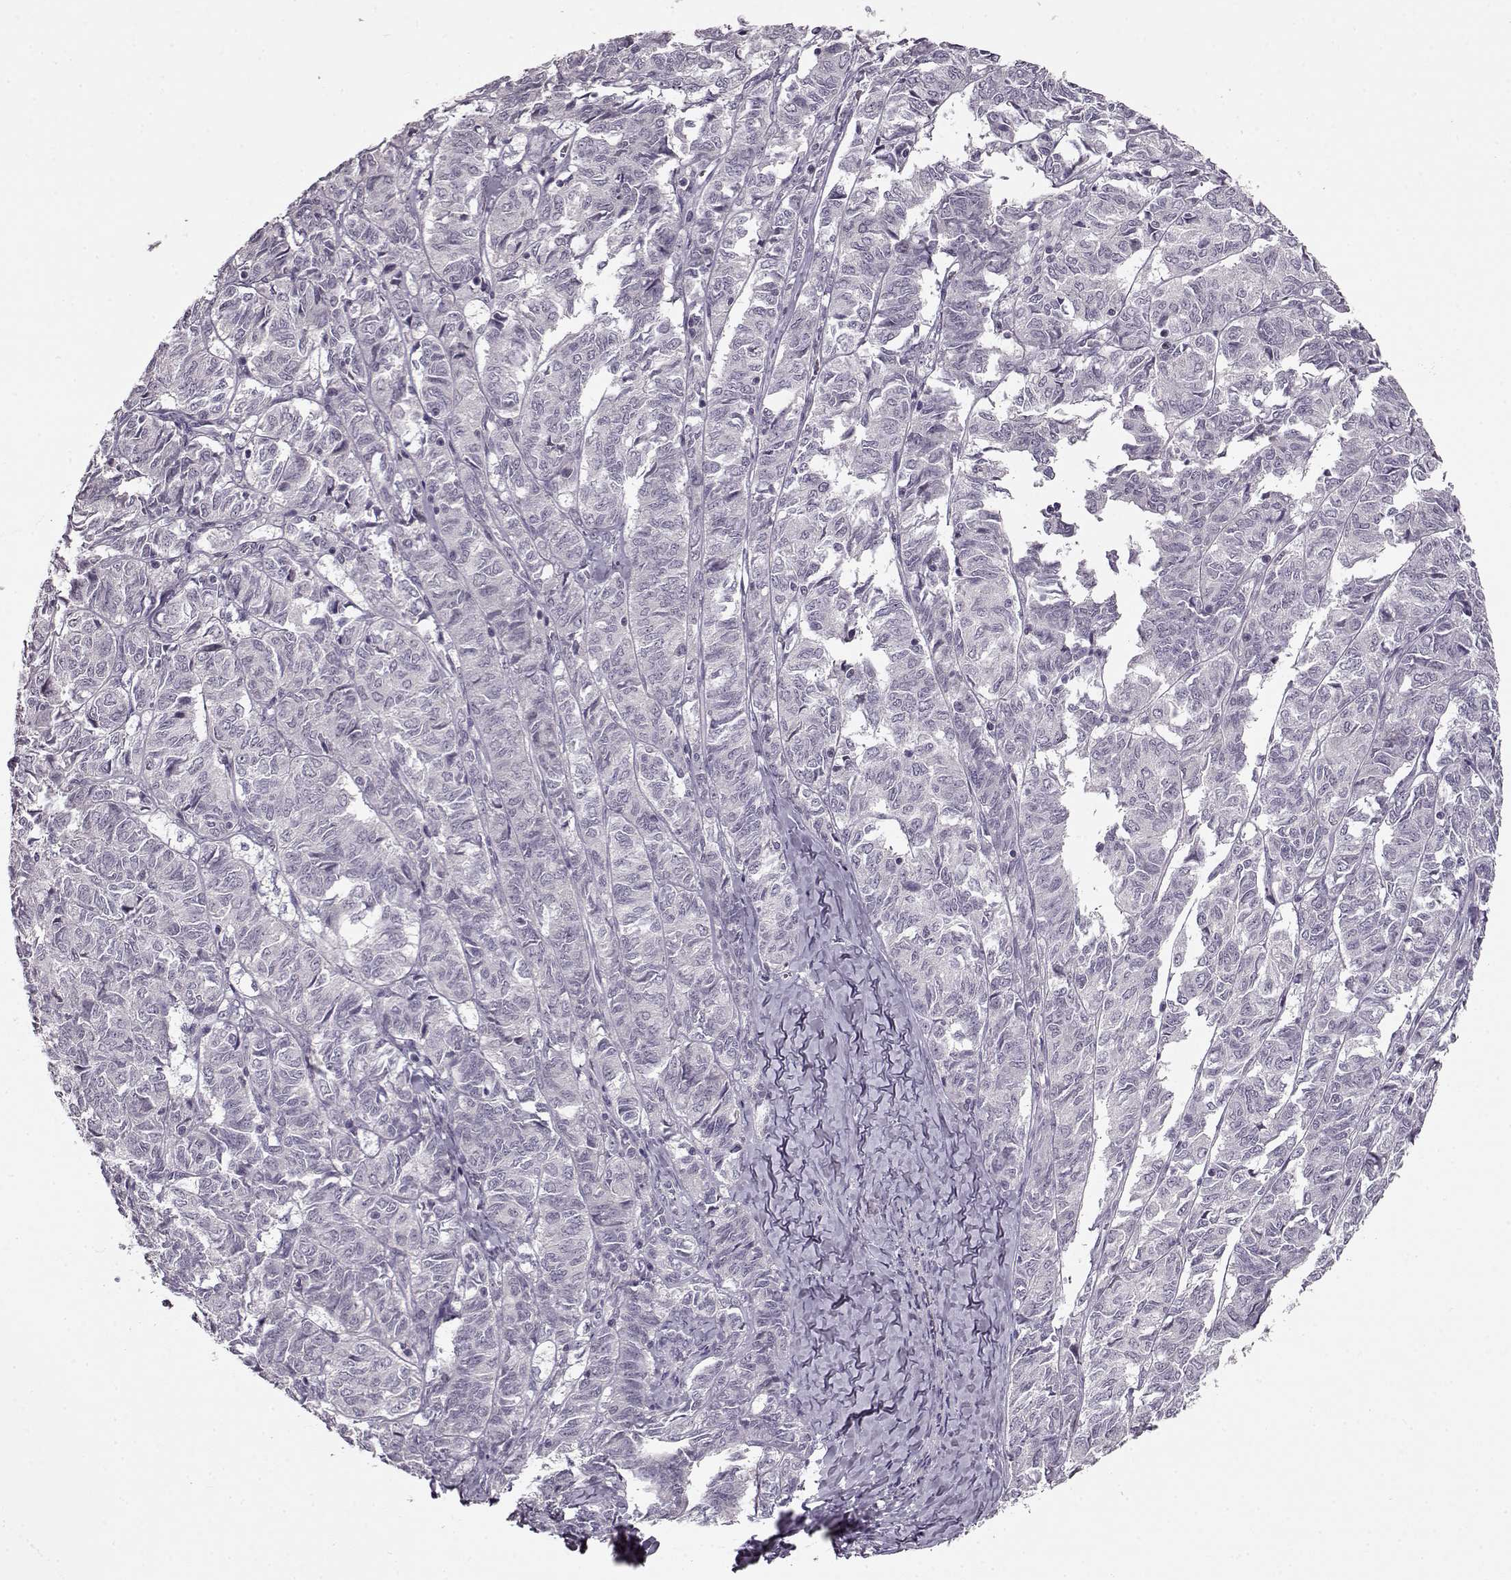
{"staining": {"intensity": "negative", "quantity": "none", "location": "none"}, "tissue": "ovarian cancer", "cell_type": "Tumor cells", "image_type": "cancer", "snomed": [{"axis": "morphology", "description": "Carcinoma, endometroid"}, {"axis": "topography", "description": "Ovary"}], "caption": "Immunohistochemistry histopathology image of human ovarian cancer (endometroid carcinoma) stained for a protein (brown), which displays no expression in tumor cells.", "gene": "RP1L1", "patient": {"sex": "female", "age": 80}}